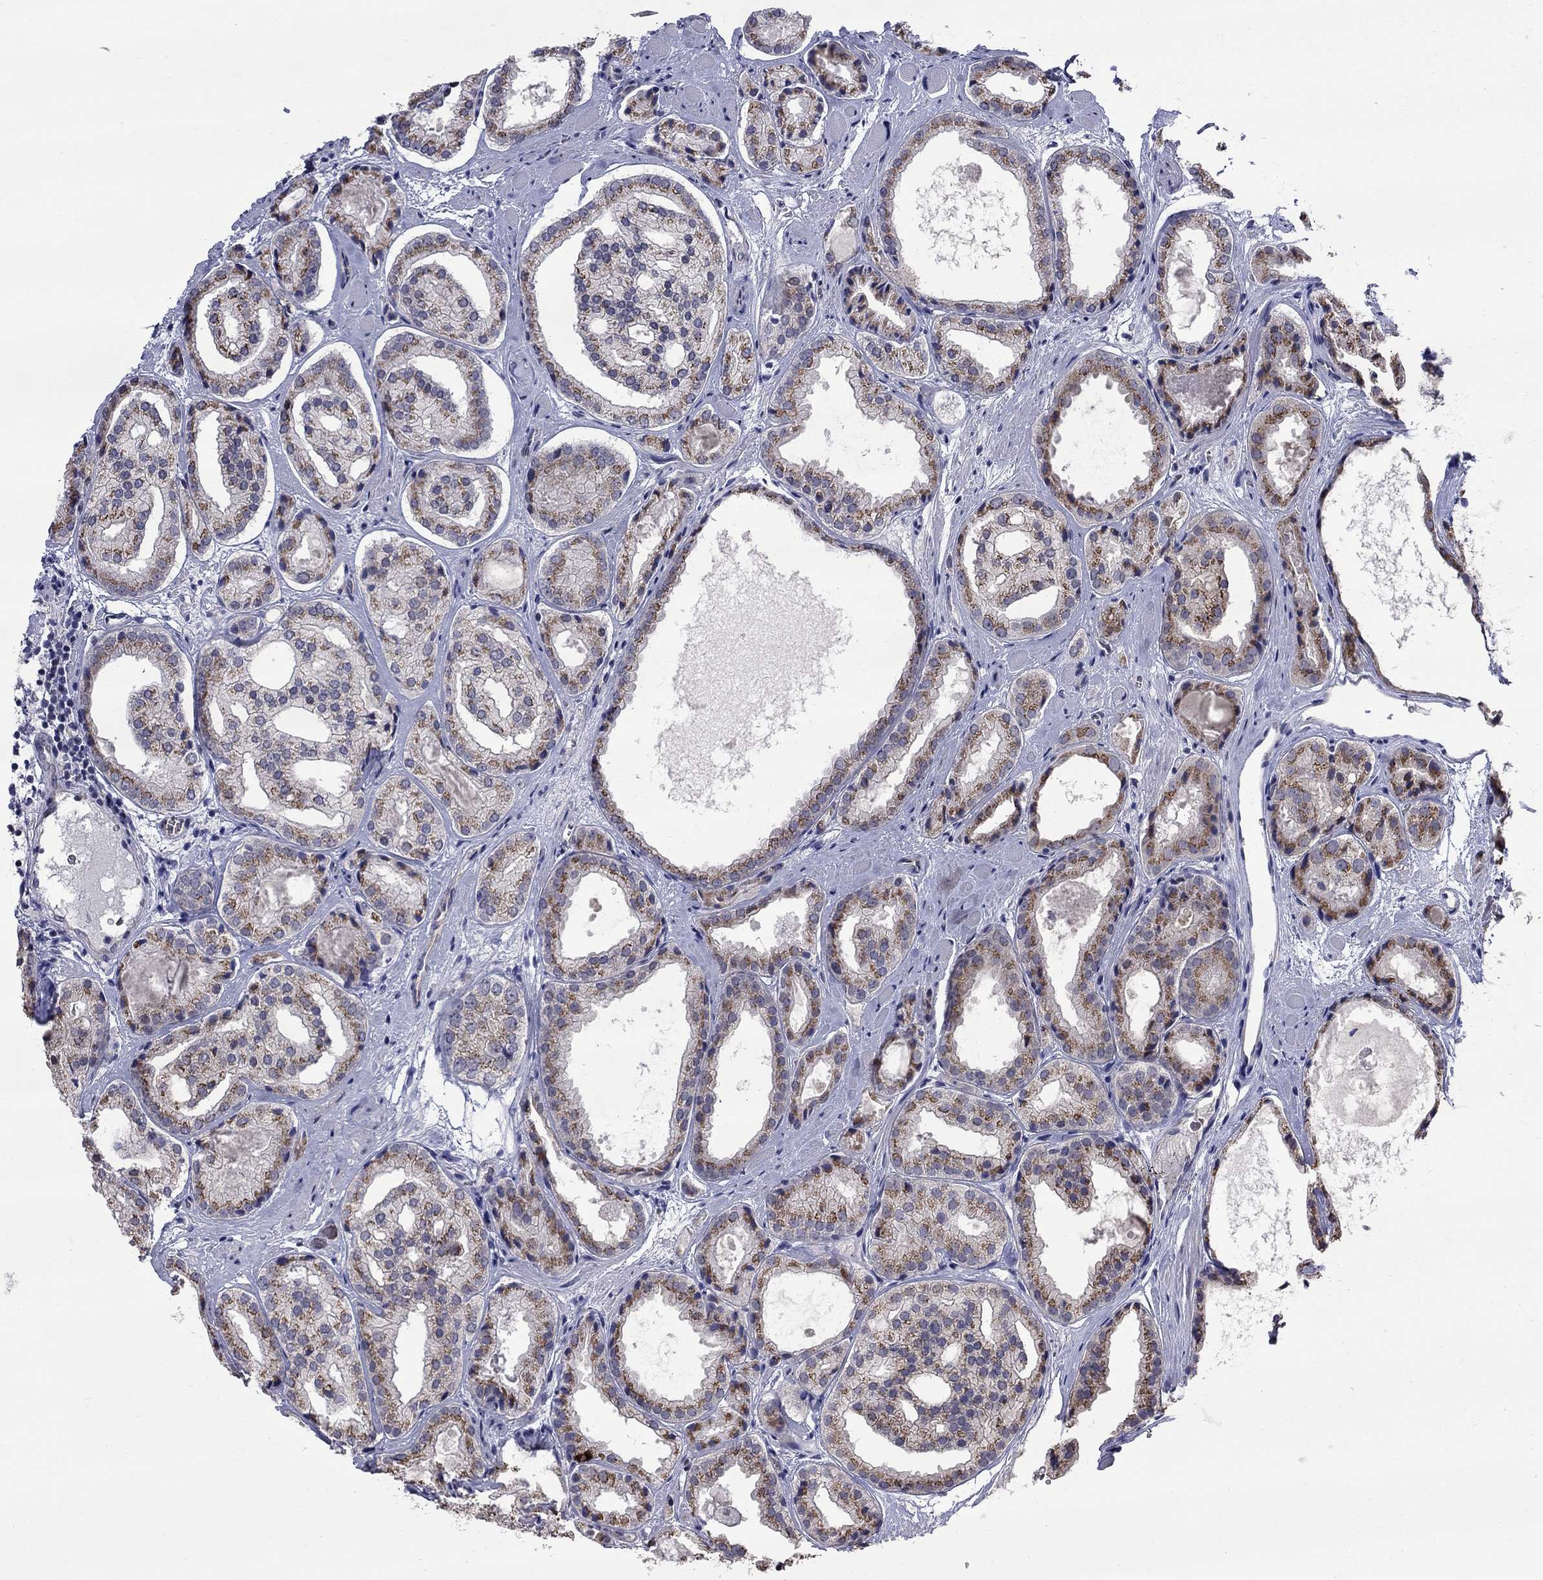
{"staining": {"intensity": "moderate", "quantity": ">75%", "location": "cytoplasmic/membranous"}, "tissue": "prostate cancer", "cell_type": "Tumor cells", "image_type": "cancer", "snomed": [{"axis": "morphology", "description": "Adenocarcinoma, Low grade"}, {"axis": "topography", "description": "Prostate"}], "caption": "Immunohistochemistry image of human prostate adenocarcinoma (low-grade) stained for a protein (brown), which shows medium levels of moderate cytoplasmic/membranous expression in about >75% of tumor cells.", "gene": "HTR4", "patient": {"sex": "male", "age": 69}}